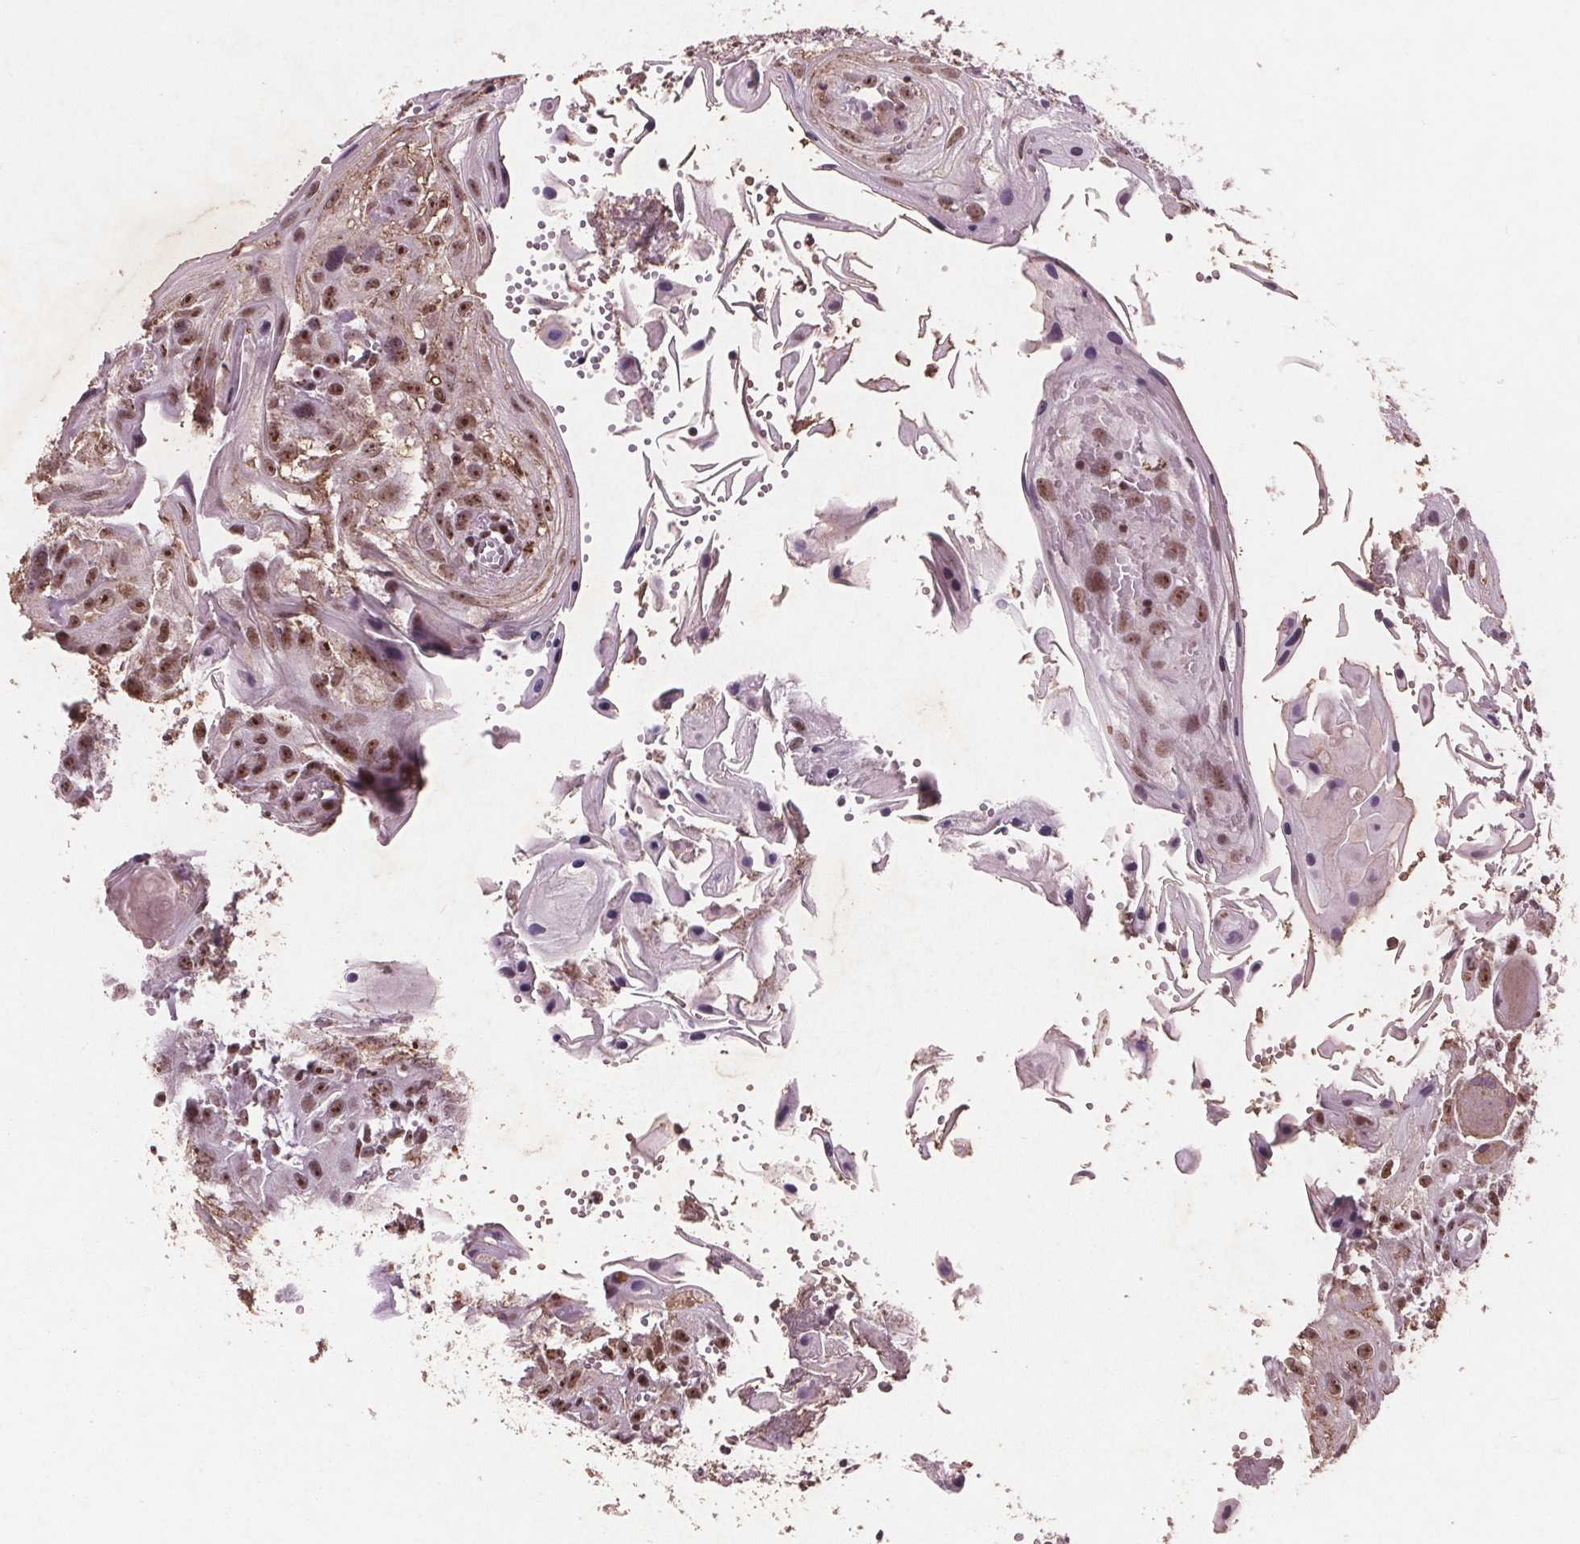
{"staining": {"intensity": "moderate", "quantity": ">75%", "location": "nuclear"}, "tissue": "head and neck cancer", "cell_type": "Tumor cells", "image_type": "cancer", "snomed": [{"axis": "morphology", "description": "Squamous cell carcinoma, NOS"}, {"axis": "topography", "description": "Oral tissue"}, {"axis": "topography", "description": "Head-Neck"}], "caption": "The immunohistochemical stain shows moderate nuclear positivity in tumor cells of head and neck cancer tissue. Using DAB (3,3'-diaminobenzidine) (brown) and hematoxylin (blue) stains, captured at high magnification using brightfield microscopy.", "gene": "RPS6KA2", "patient": {"sex": "male", "age": 58}}